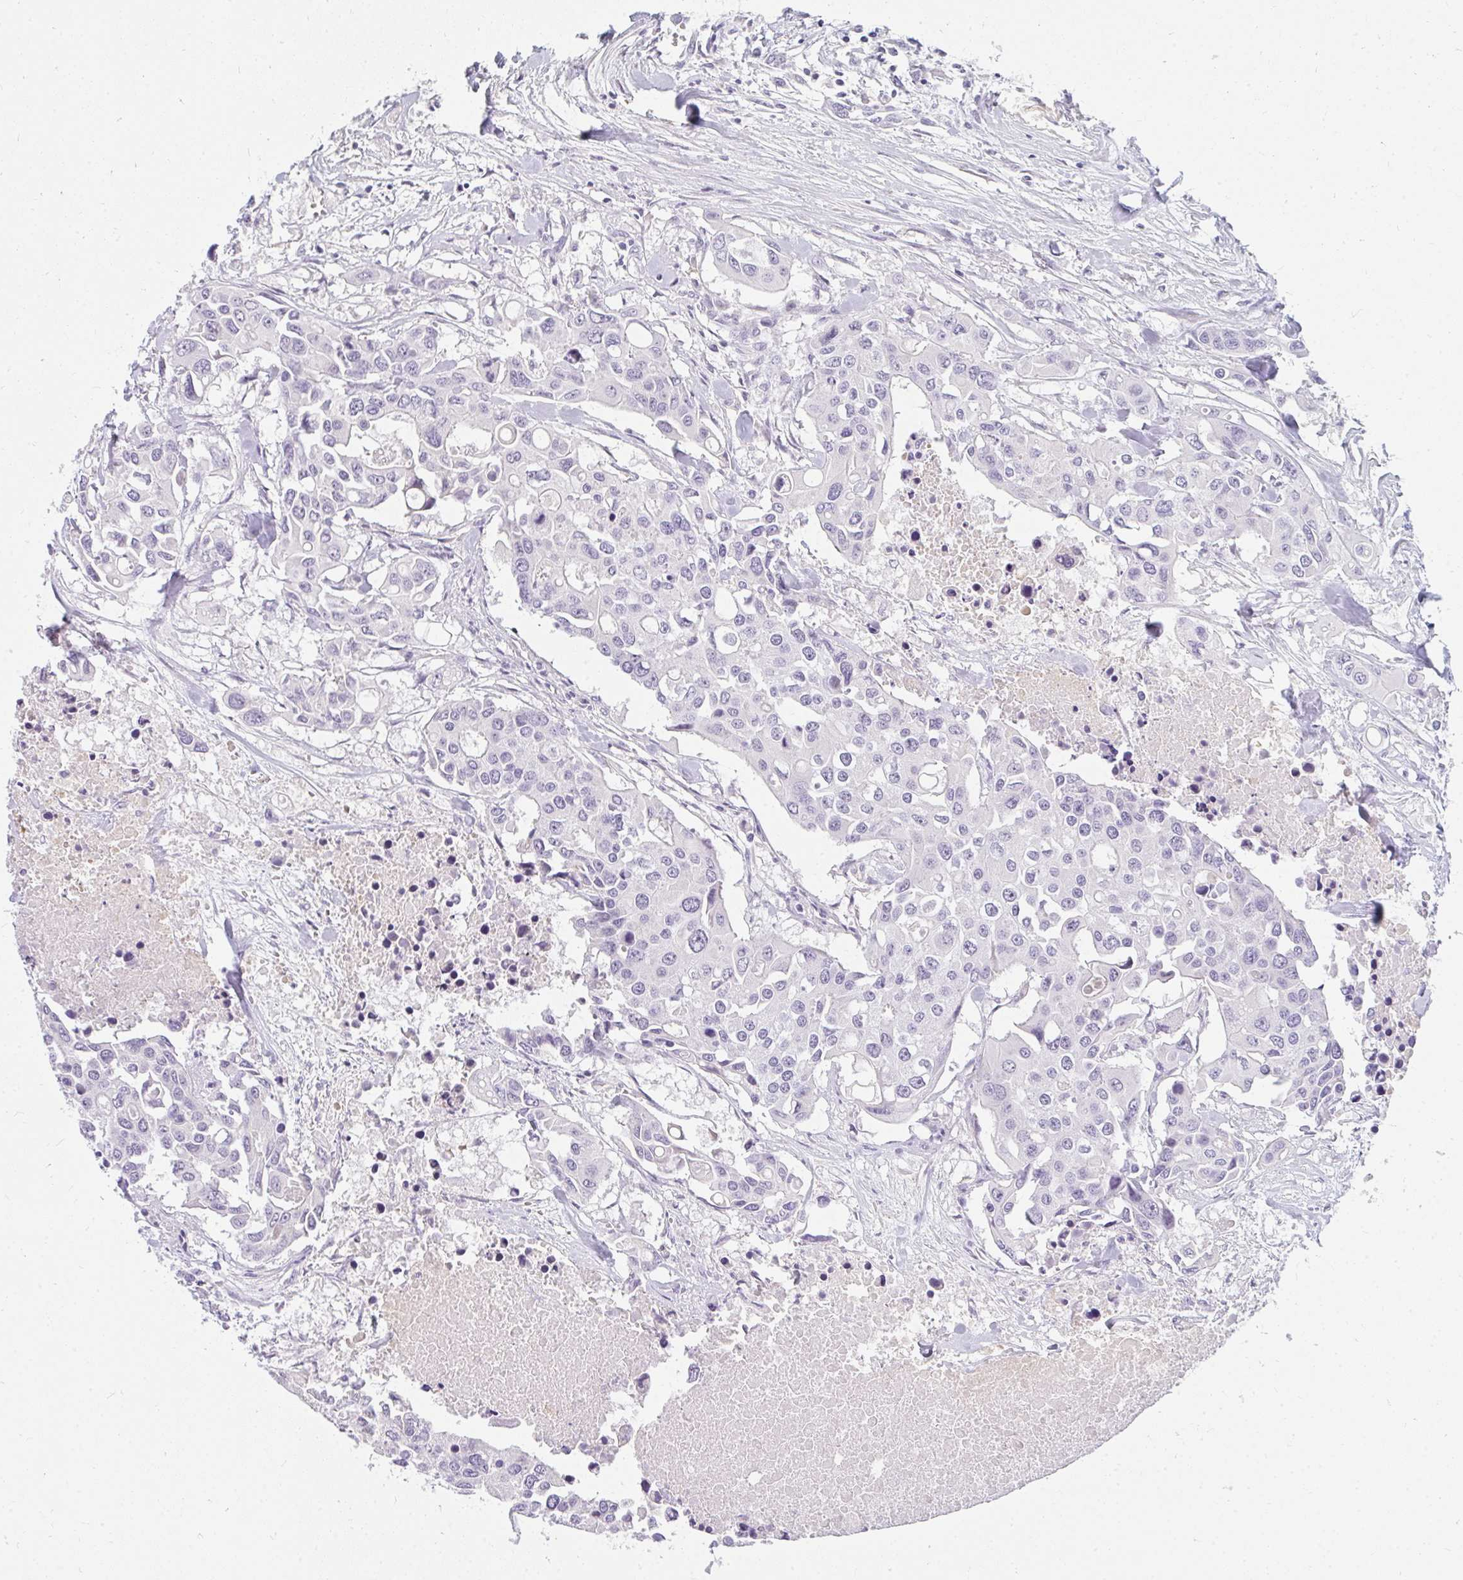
{"staining": {"intensity": "negative", "quantity": "none", "location": "none"}, "tissue": "colorectal cancer", "cell_type": "Tumor cells", "image_type": "cancer", "snomed": [{"axis": "morphology", "description": "Adenocarcinoma, NOS"}, {"axis": "topography", "description": "Colon"}], "caption": "Human colorectal adenocarcinoma stained for a protein using immunohistochemistry (IHC) shows no staining in tumor cells.", "gene": "PPP1R3G", "patient": {"sex": "male", "age": 77}}